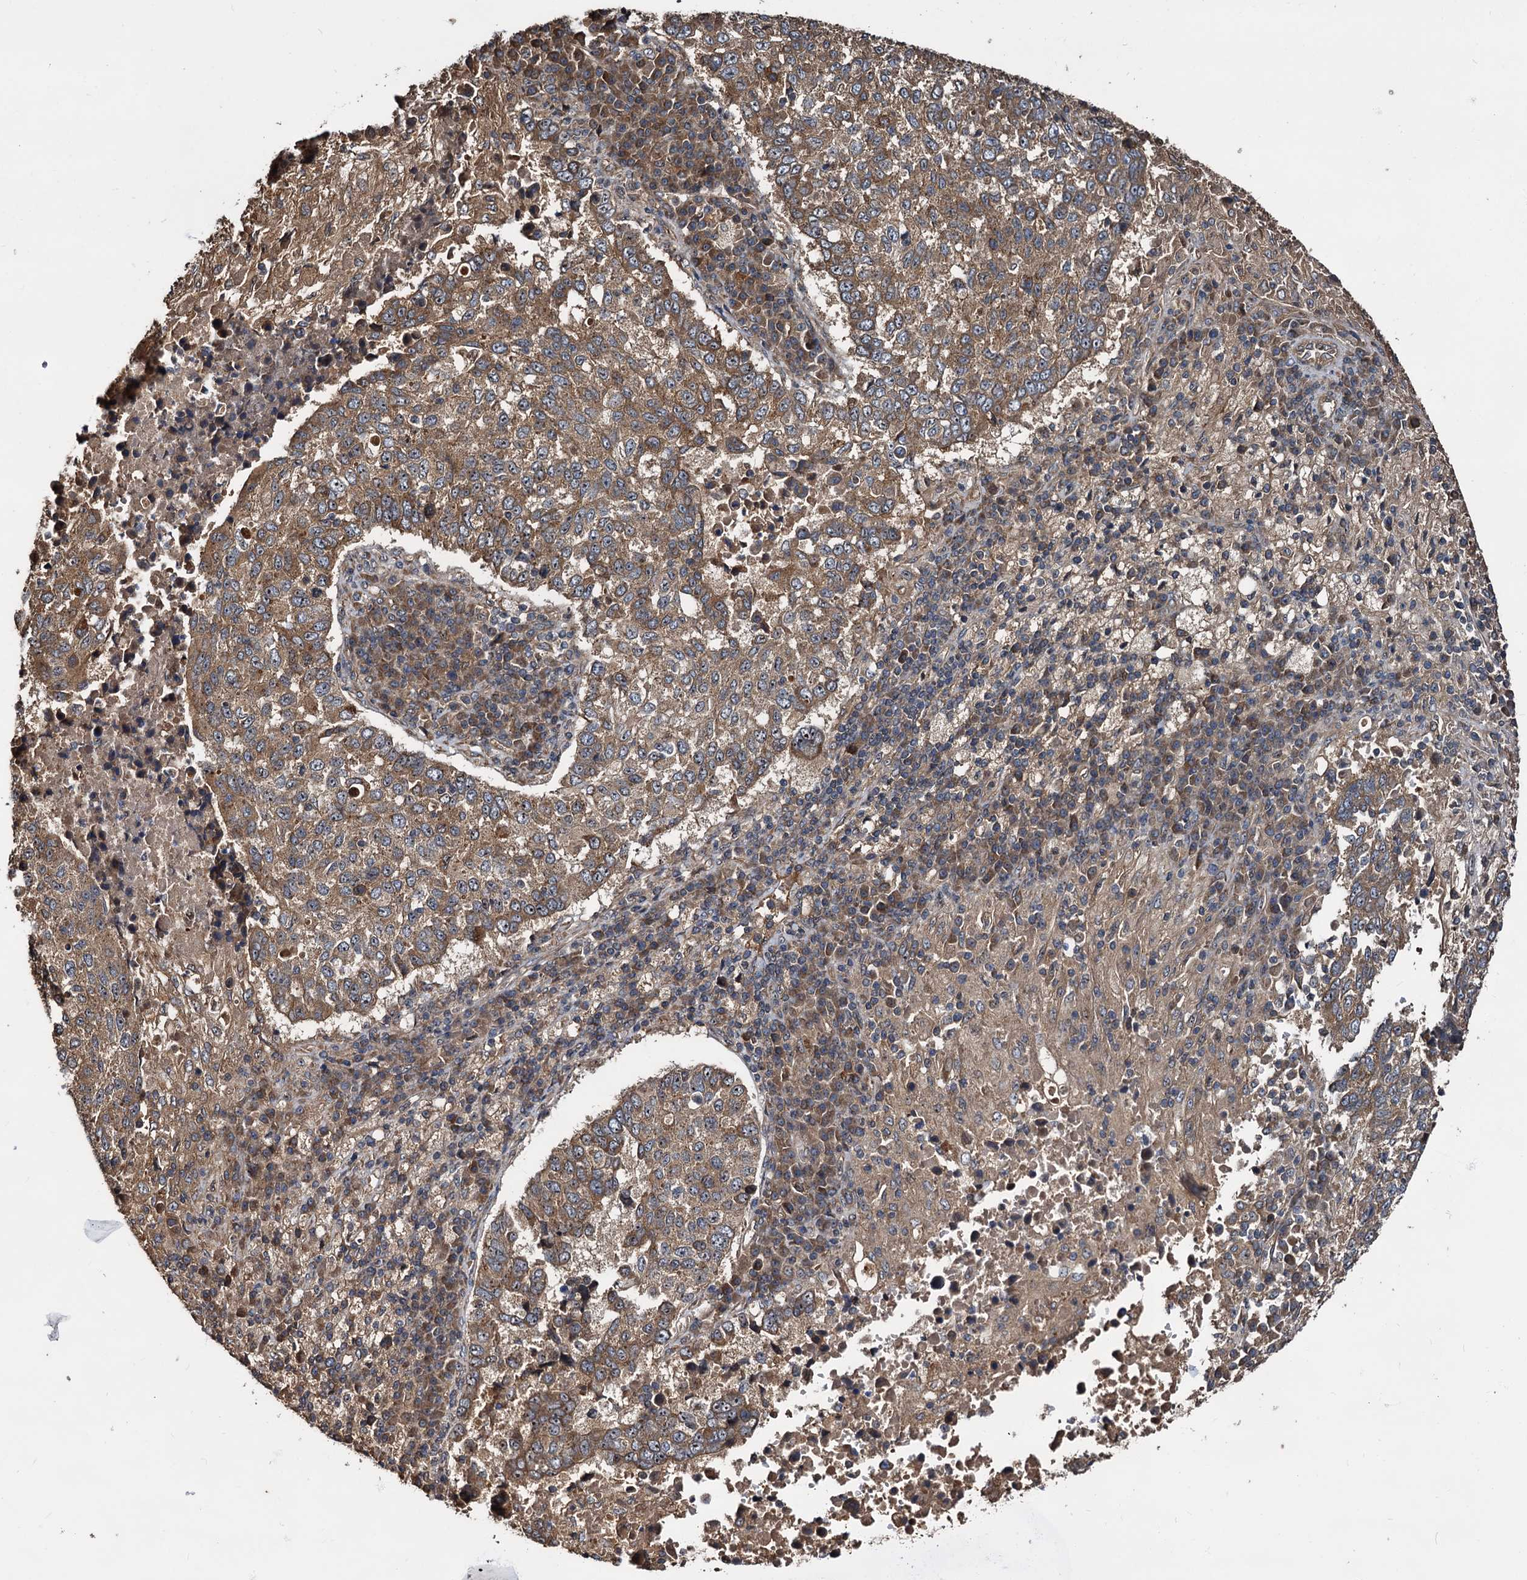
{"staining": {"intensity": "moderate", "quantity": ">75%", "location": "cytoplasmic/membranous"}, "tissue": "lung cancer", "cell_type": "Tumor cells", "image_type": "cancer", "snomed": [{"axis": "morphology", "description": "Squamous cell carcinoma, NOS"}, {"axis": "topography", "description": "Lung"}], "caption": "There is medium levels of moderate cytoplasmic/membranous staining in tumor cells of squamous cell carcinoma (lung), as demonstrated by immunohistochemical staining (brown color).", "gene": "PEX5", "patient": {"sex": "male", "age": 73}}